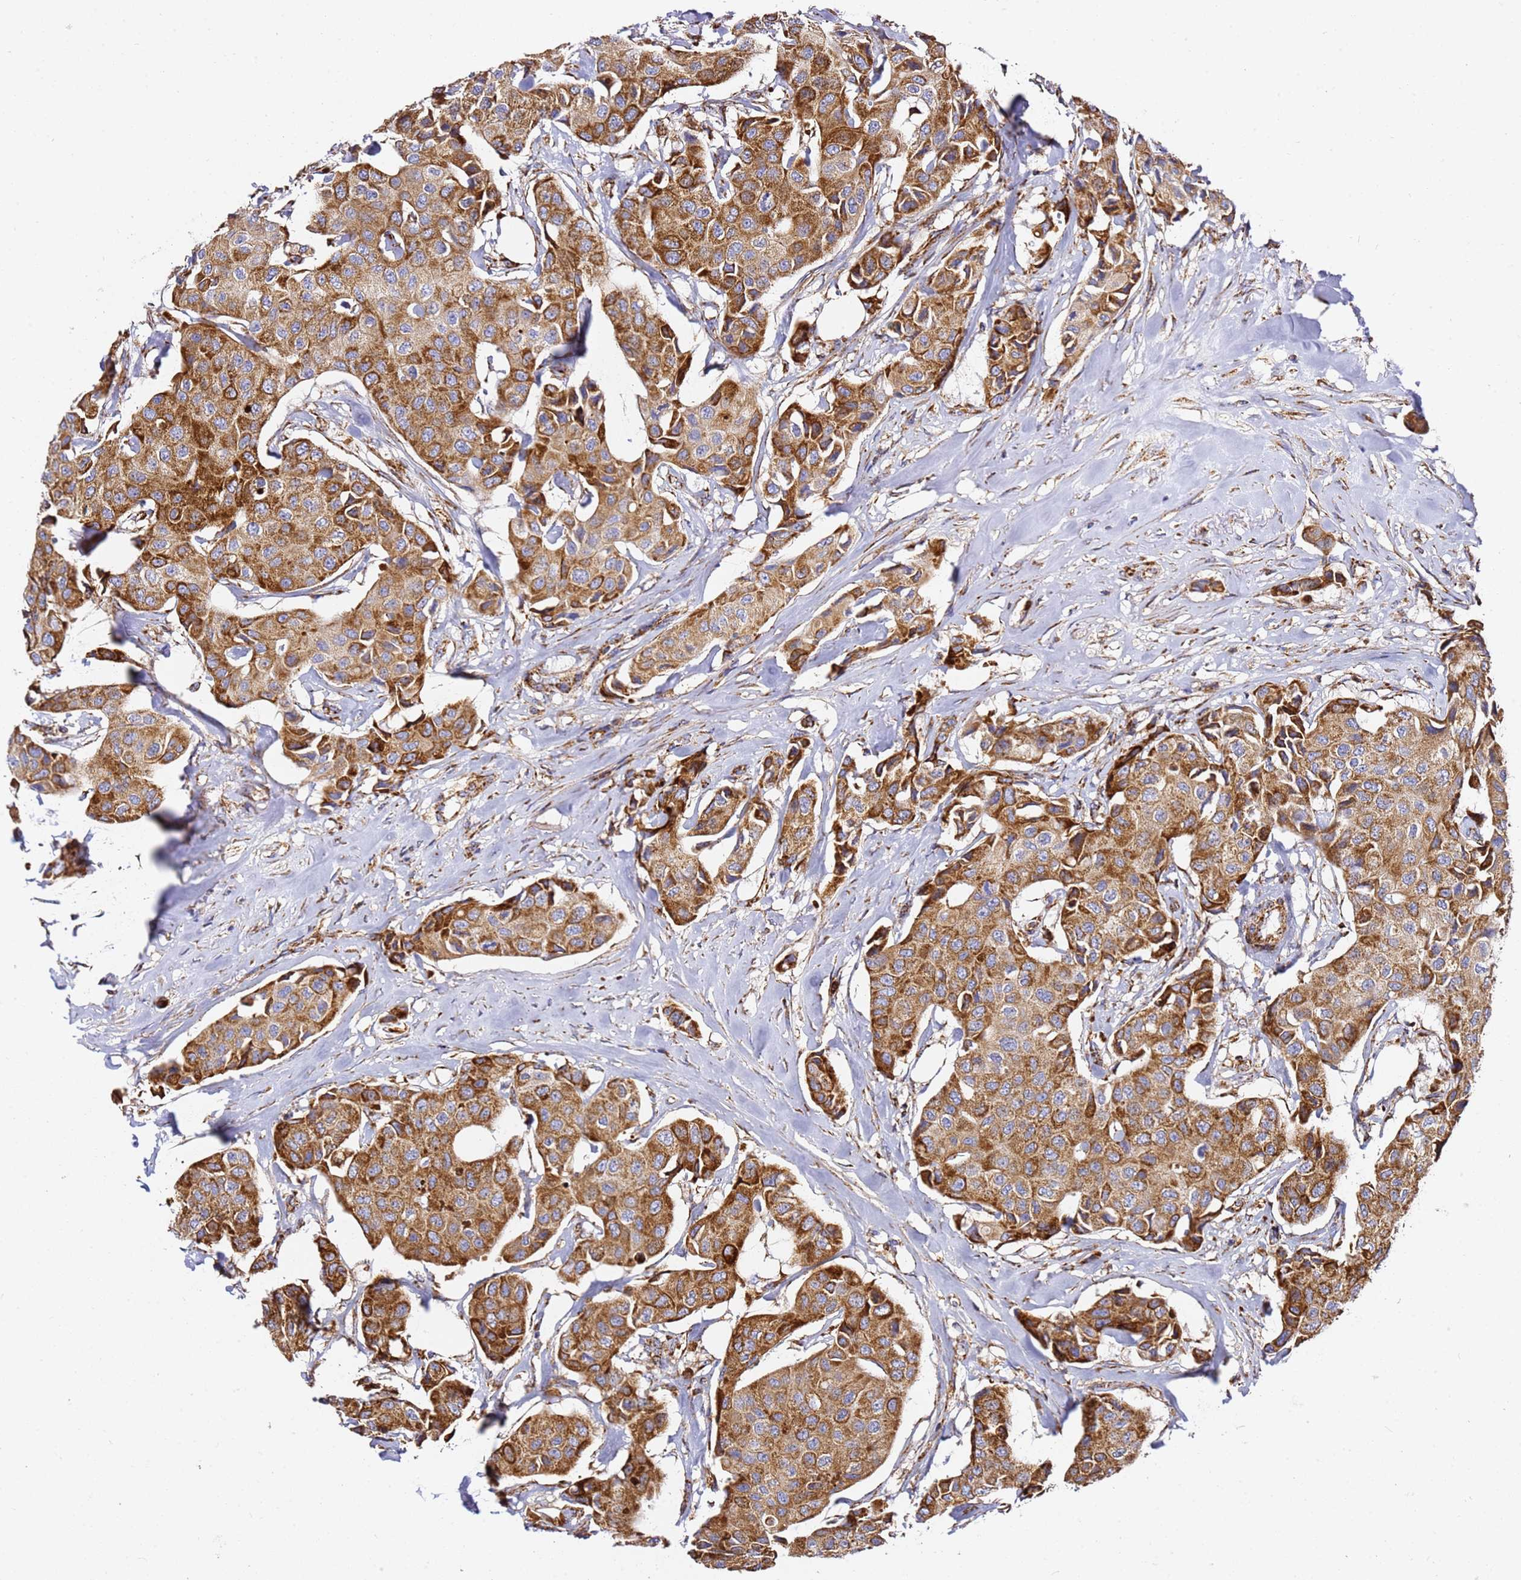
{"staining": {"intensity": "moderate", "quantity": ">75%", "location": "cytoplasmic/membranous"}, "tissue": "breast cancer", "cell_type": "Tumor cells", "image_type": "cancer", "snomed": [{"axis": "morphology", "description": "Duct carcinoma"}, {"axis": "topography", "description": "Breast"}], "caption": "Tumor cells demonstrate moderate cytoplasmic/membranous positivity in about >75% of cells in breast cancer (infiltrating ductal carcinoma).", "gene": "NDUFA3", "patient": {"sex": "female", "age": 80}}